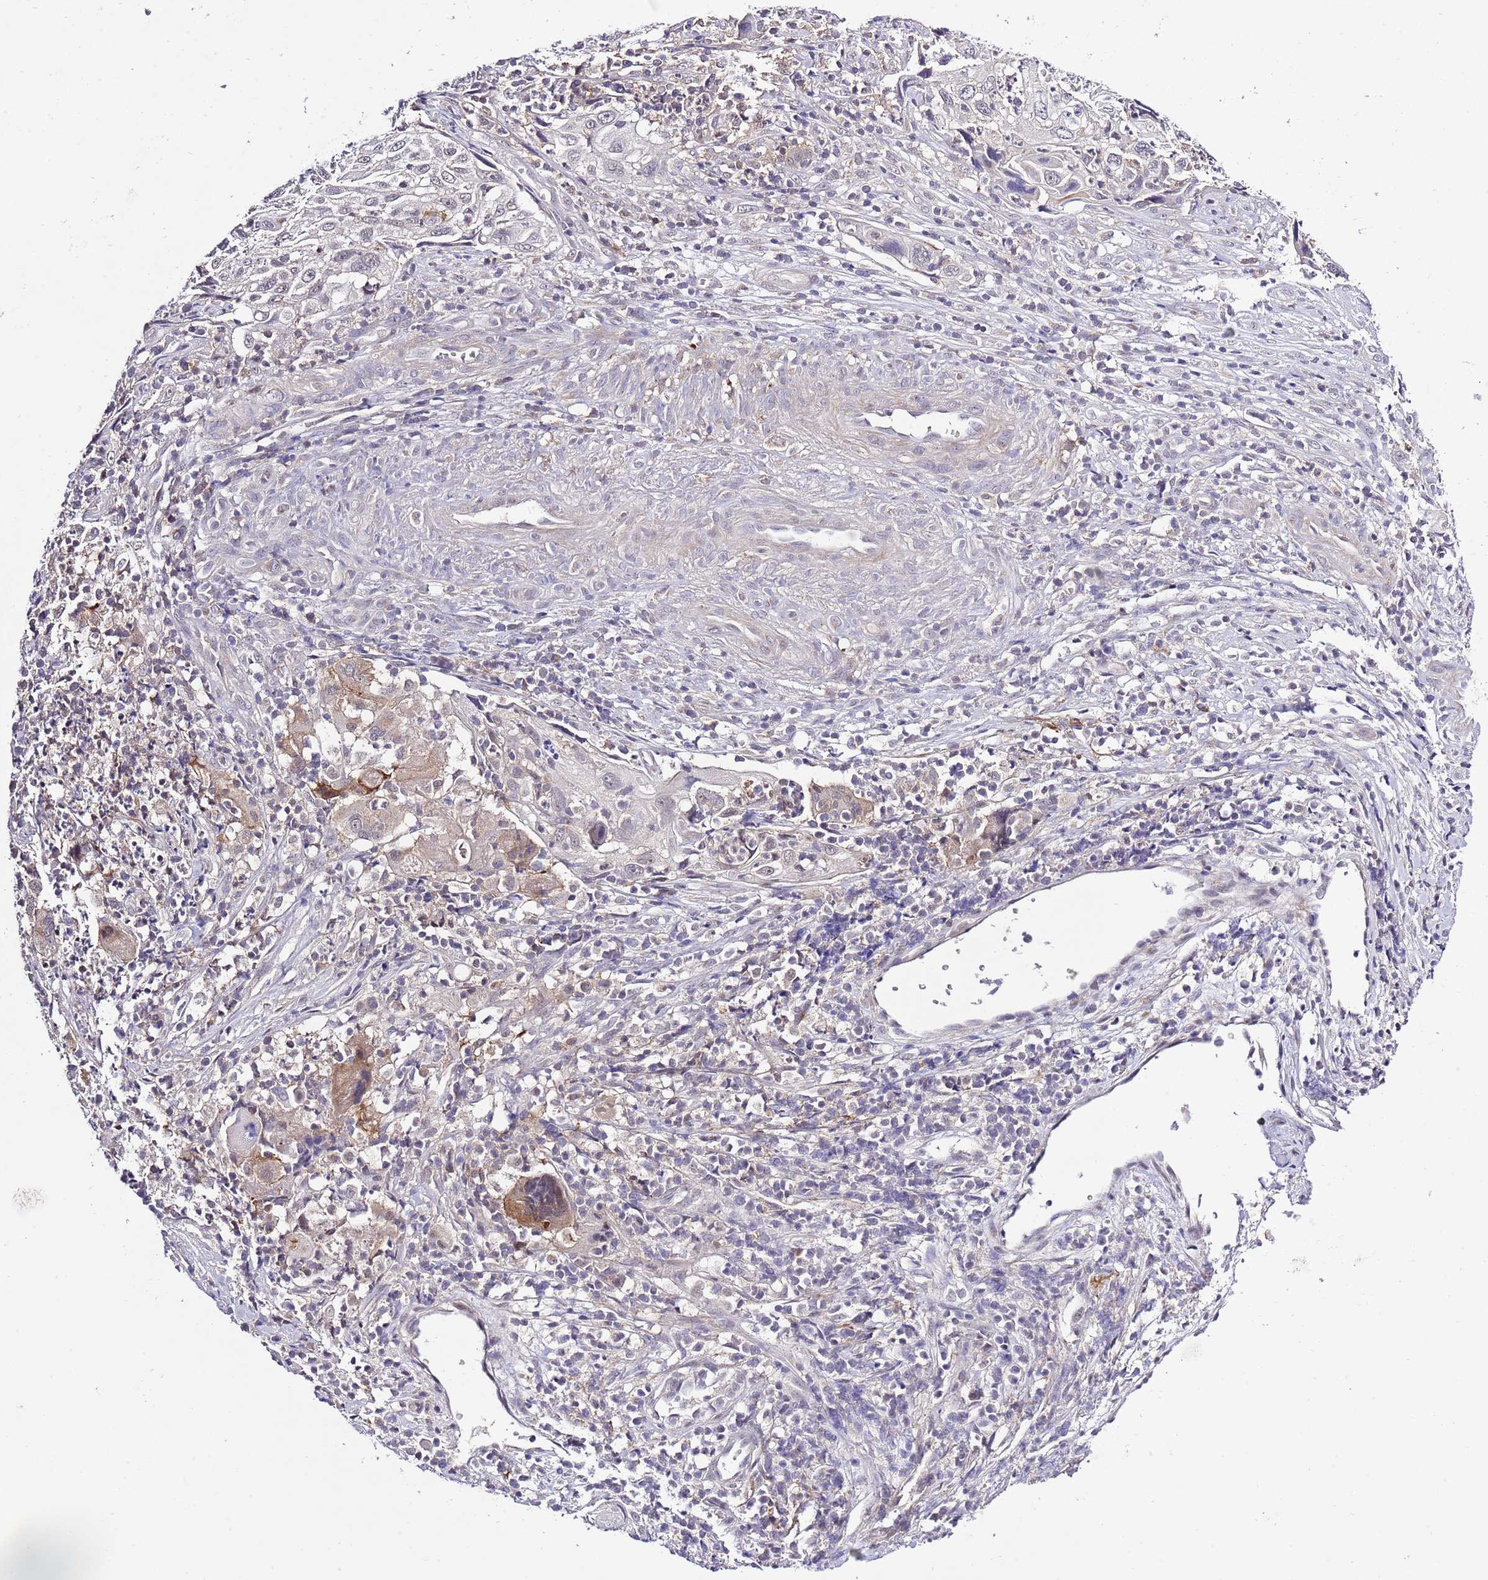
{"staining": {"intensity": "negative", "quantity": "none", "location": "none"}, "tissue": "cervical cancer", "cell_type": "Tumor cells", "image_type": "cancer", "snomed": [{"axis": "morphology", "description": "Squamous cell carcinoma, NOS"}, {"axis": "topography", "description": "Cervix"}], "caption": "Image shows no protein expression in tumor cells of cervical cancer tissue.", "gene": "EFHD1", "patient": {"sex": "female", "age": 70}}